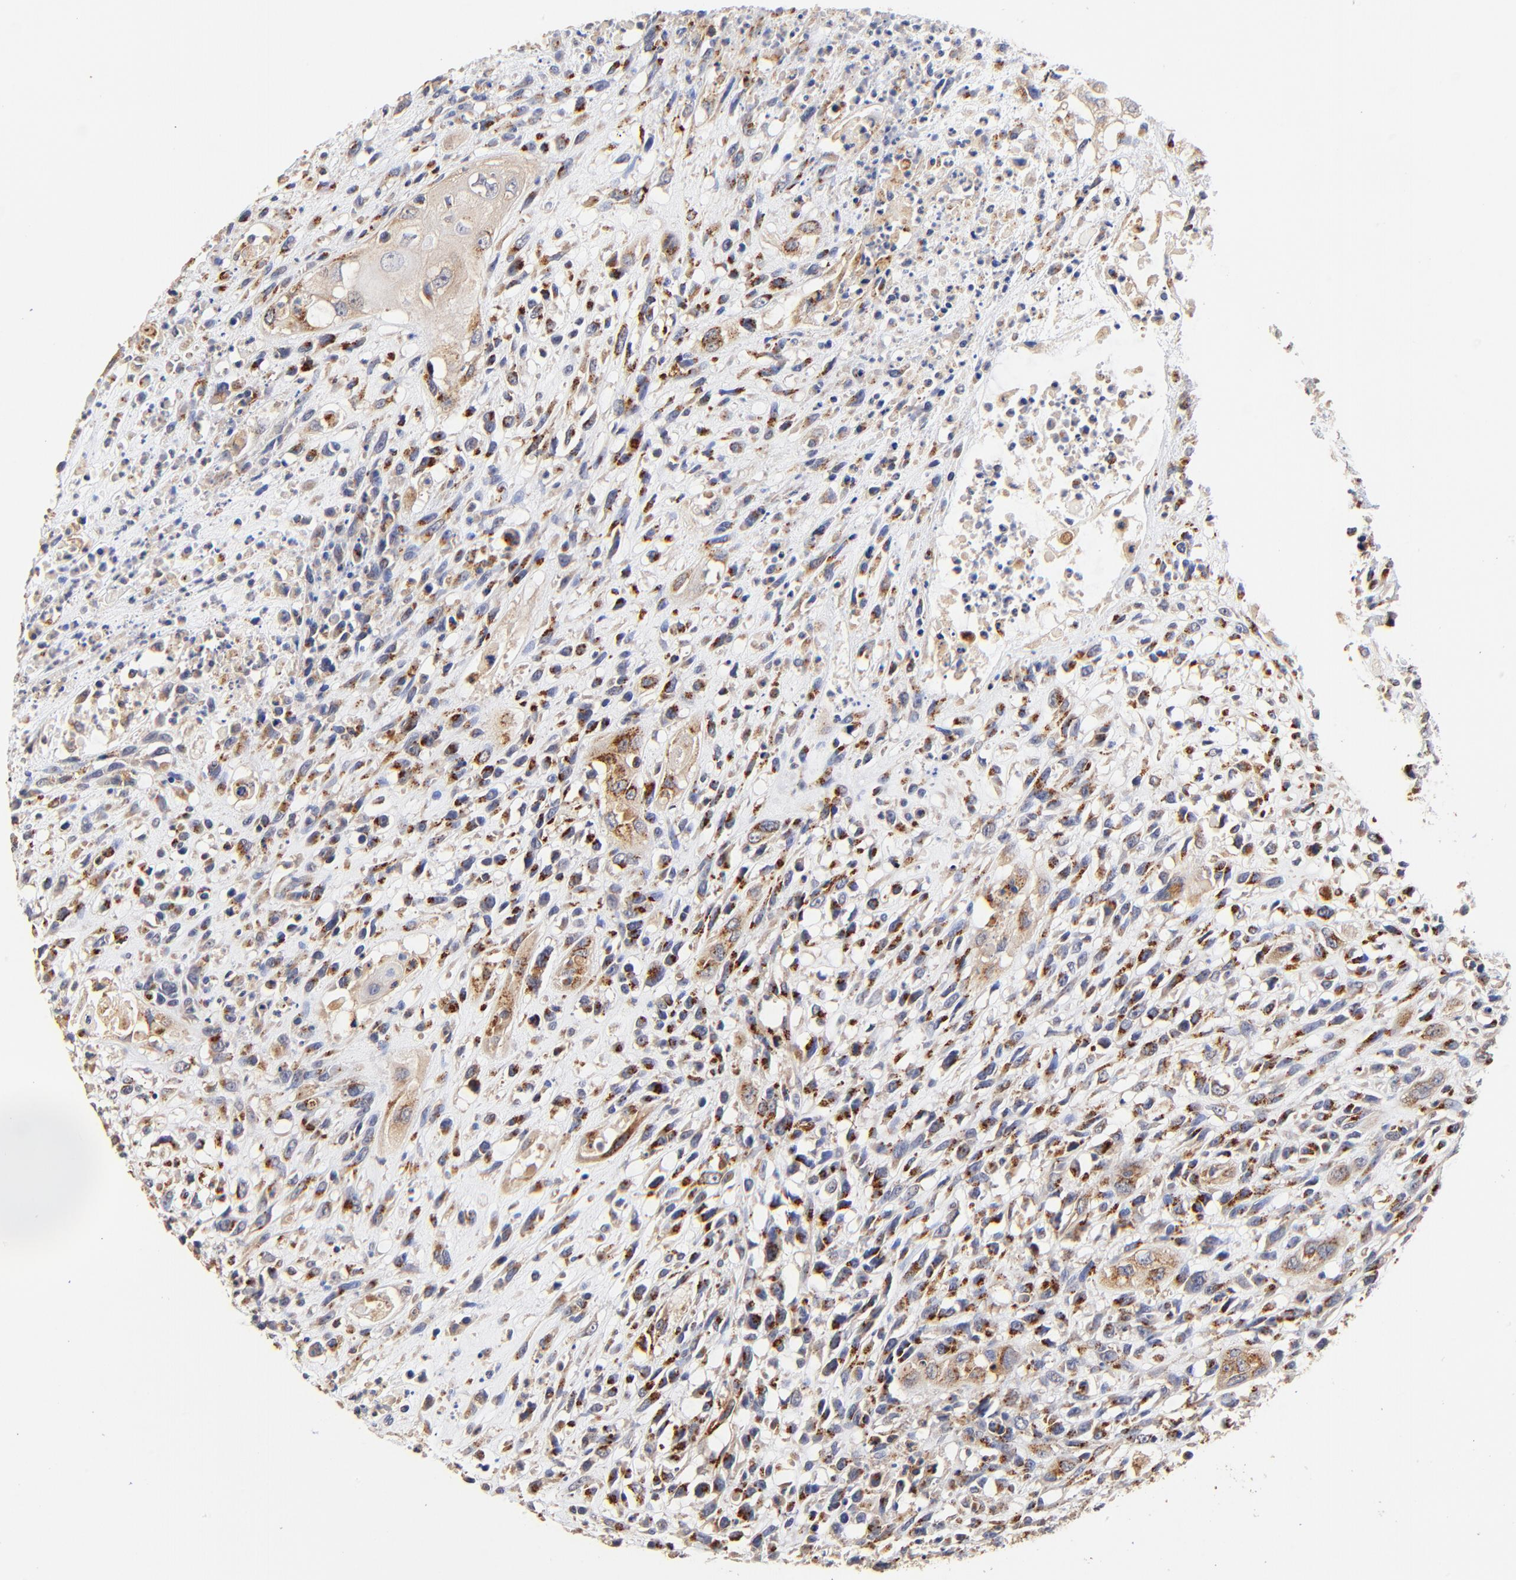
{"staining": {"intensity": "weak", "quantity": ">75%", "location": "cytoplasmic/membranous"}, "tissue": "head and neck cancer", "cell_type": "Tumor cells", "image_type": "cancer", "snomed": [{"axis": "morphology", "description": "Necrosis, NOS"}, {"axis": "morphology", "description": "Neoplasm, malignant, NOS"}, {"axis": "topography", "description": "Salivary gland"}, {"axis": "topography", "description": "Head-Neck"}], "caption": "High-magnification brightfield microscopy of head and neck cancer stained with DAB (3,3'-diaminobenzidine) (brown) and counterstained with hematoxylin (blue). tumor cells exhibit weak cytoplasmic/membranous staining is seen in about>75% of cells.", "gene": "FMNL3", "patient": {"sex": "male", "age": 43}}